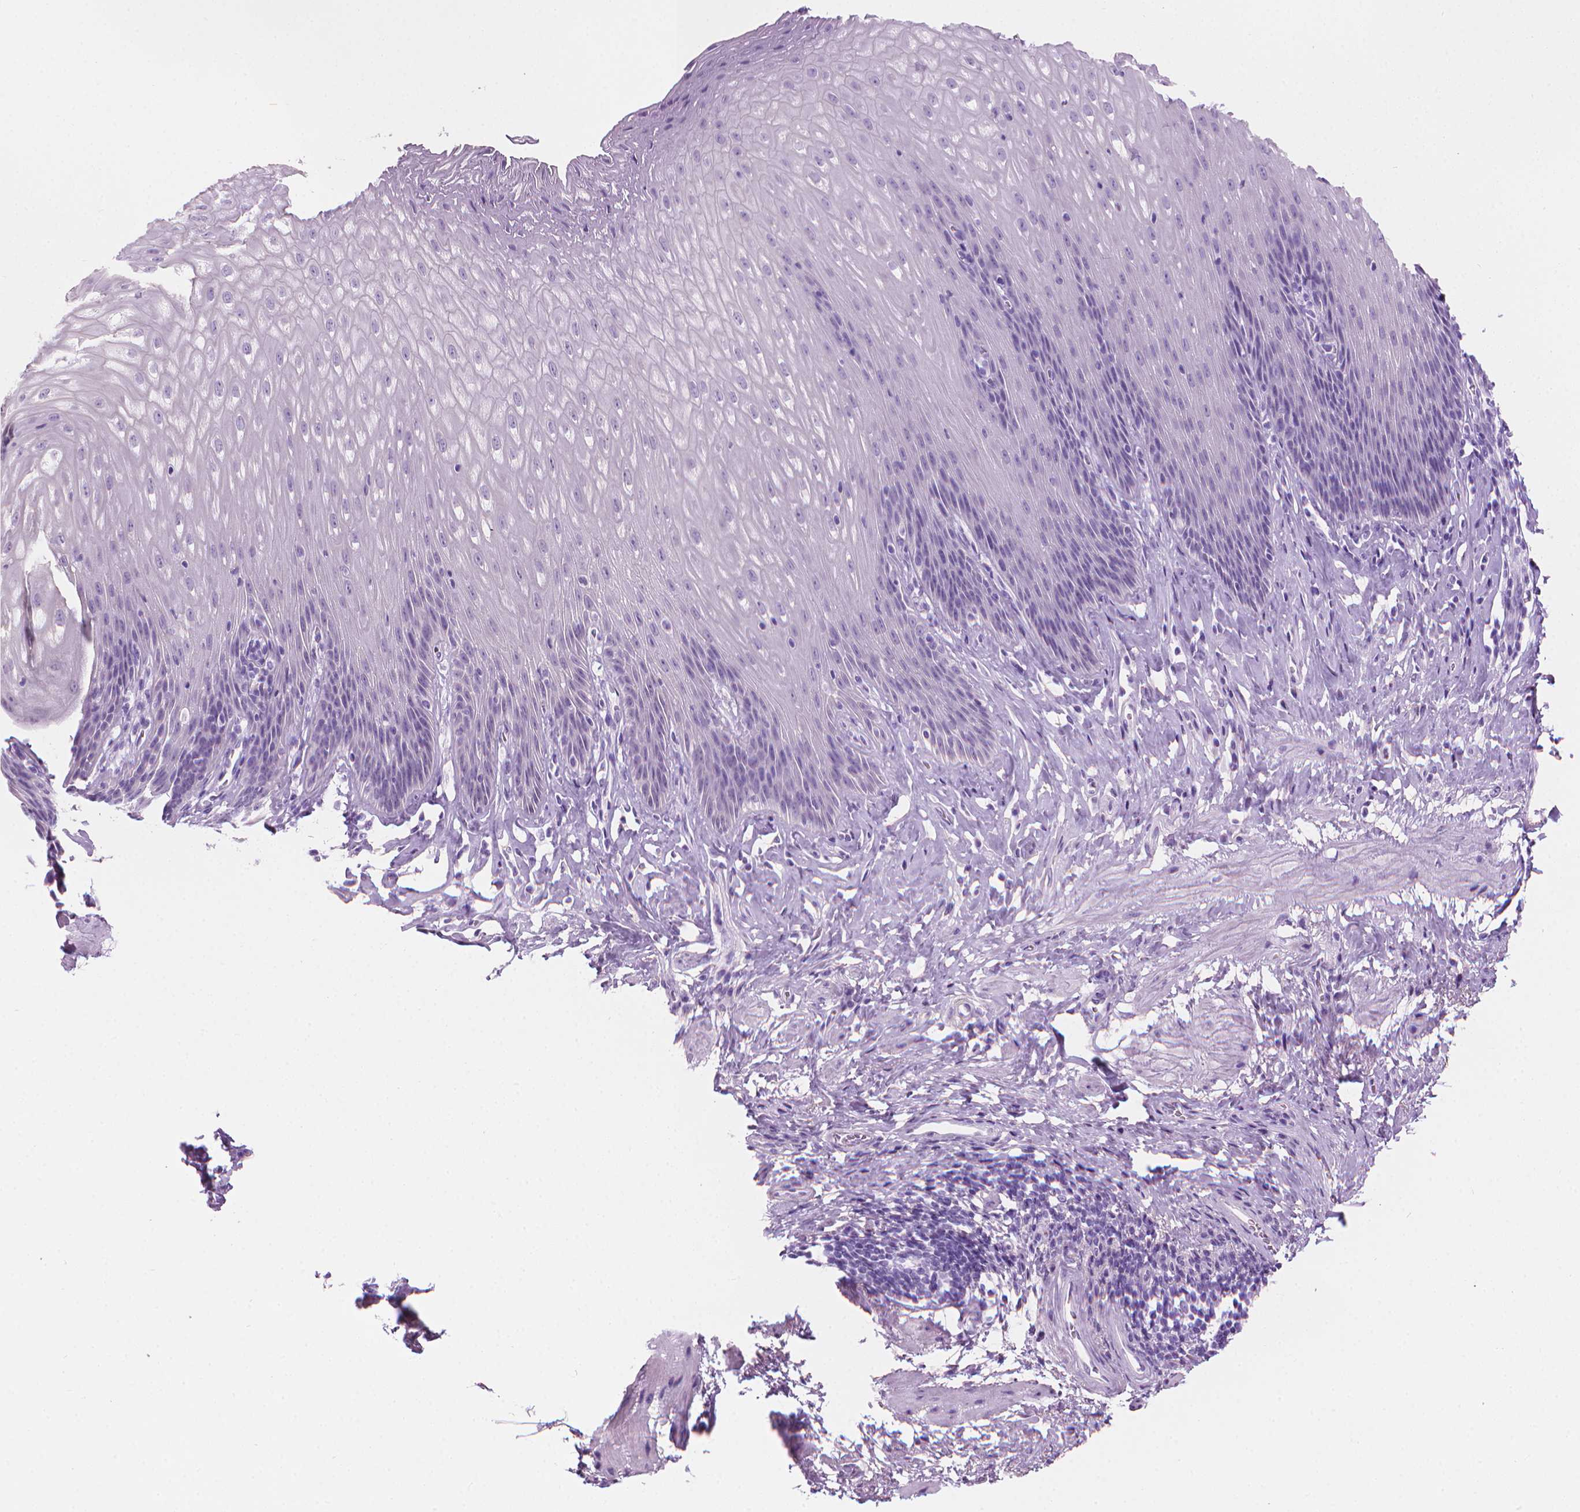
{"staining": {"intensity": "negative", "quantity": "none", "location": "none"}, "tissue": "esophagus", "cell_type": "Squamous epithelial cells", "image_type": "normal", "snomed": [{"axis": "morphology", "description": "Normal tissue, NOS"}, {"axis": "topography", "description": "Esophagus"}], "caption": "Immunohistochemistry (IHC) of unremarkable esophagus displays no positivity in squamous epithelial cells.", "gene": "TTC29", "patient": {"sex": "female", "age": 61}}